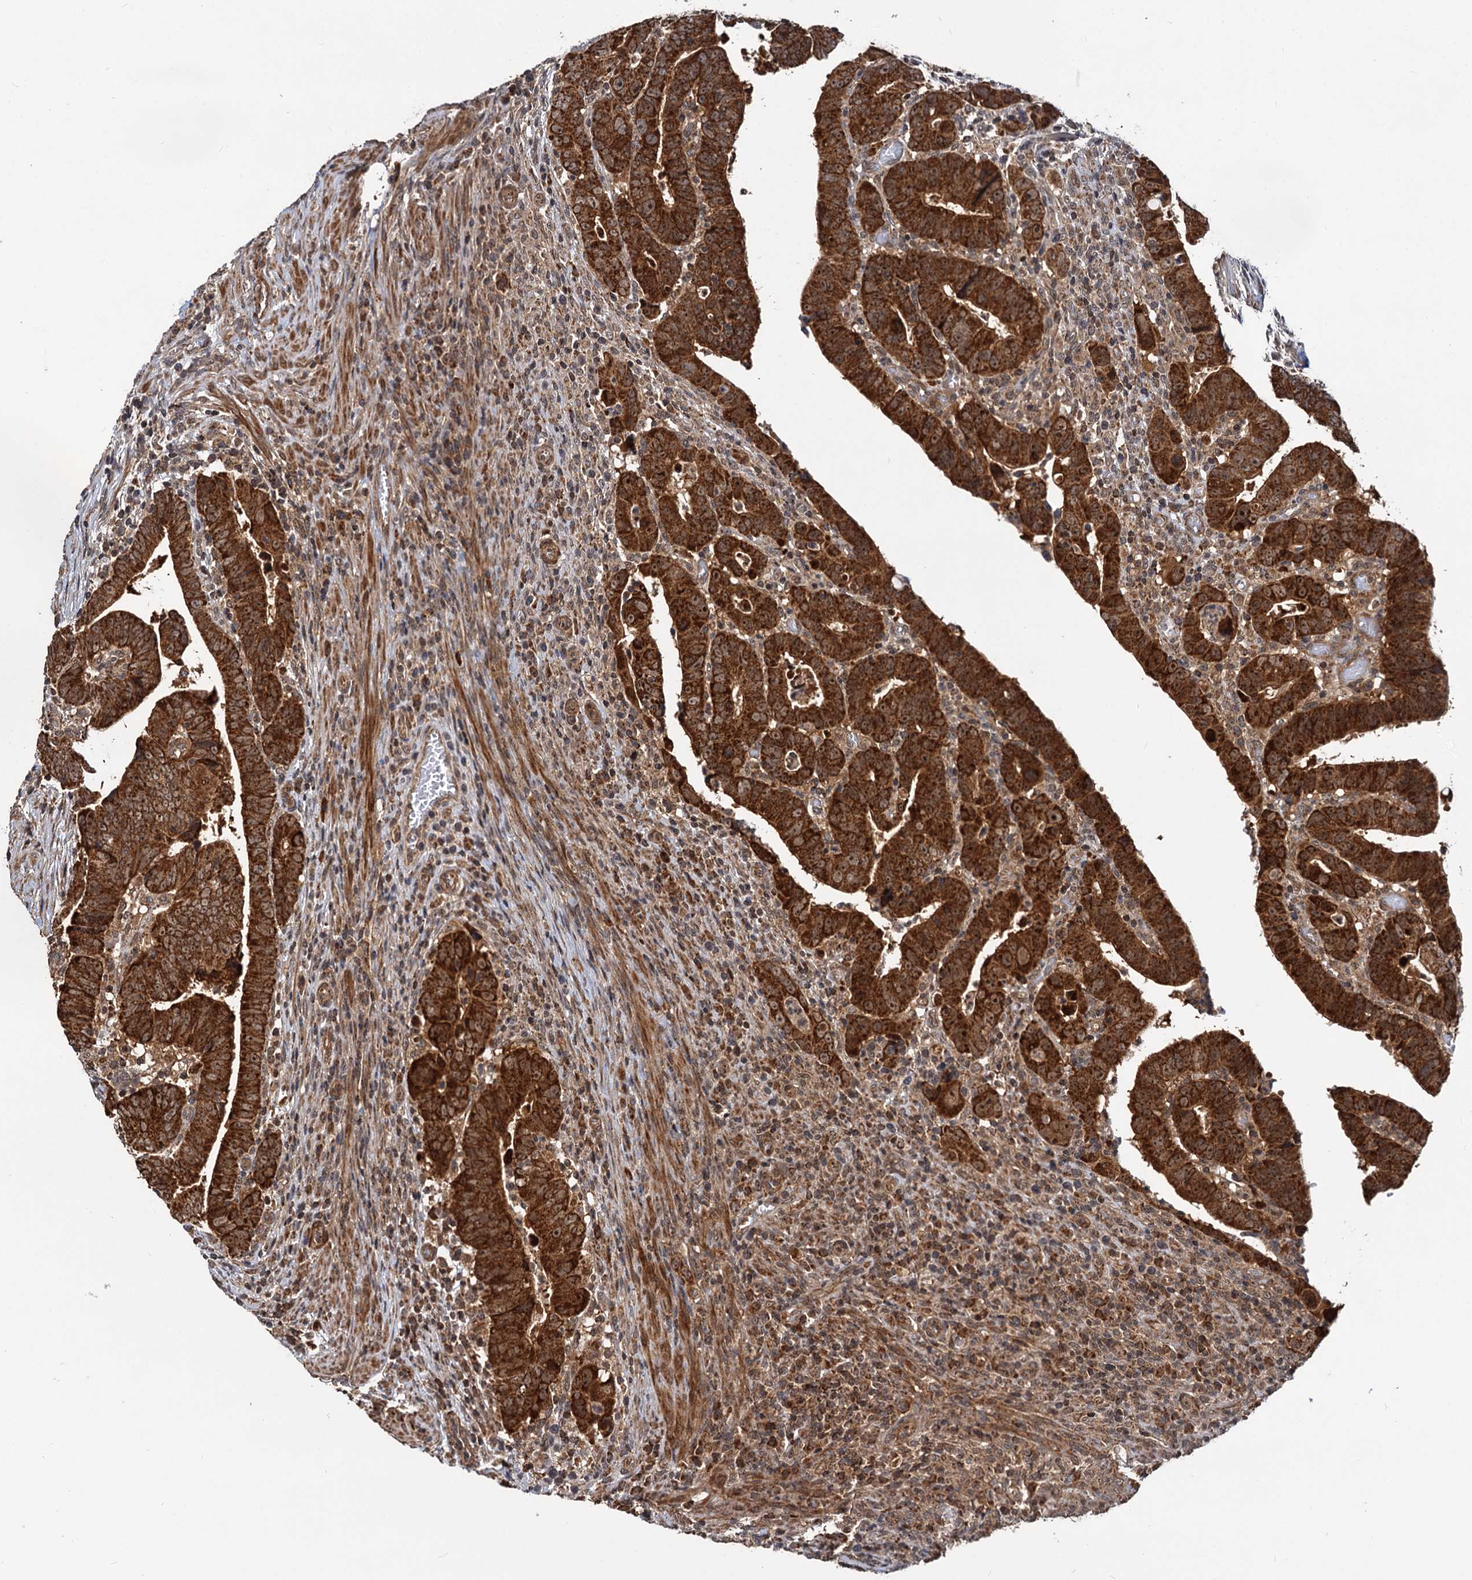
{"staining": {"intensity": "strong", "quantity": ">75%", "location": "cytoplasmic/membranous"}, "tissue": "colorectal cancer", "cell_type": "Tumor cells", "image_type": "cancer", "snomed": [{"axis": "morphology", "description": "Normal tissue, NOS"}, {"axis": "morphology", "description": "Adenocarcinoma, NOS"}, {"axis": "topography", "description": "Rectum"}], "caption": "An image showing strong cytoplasmic/membranous positivity in approximately >75% of tumor cells in colorectal cancer (adenocarcinoma), as visualized by brown immunohistochemical staining.", "gene": "CEP76", "patient": {"sex": "female", "age": 65}}